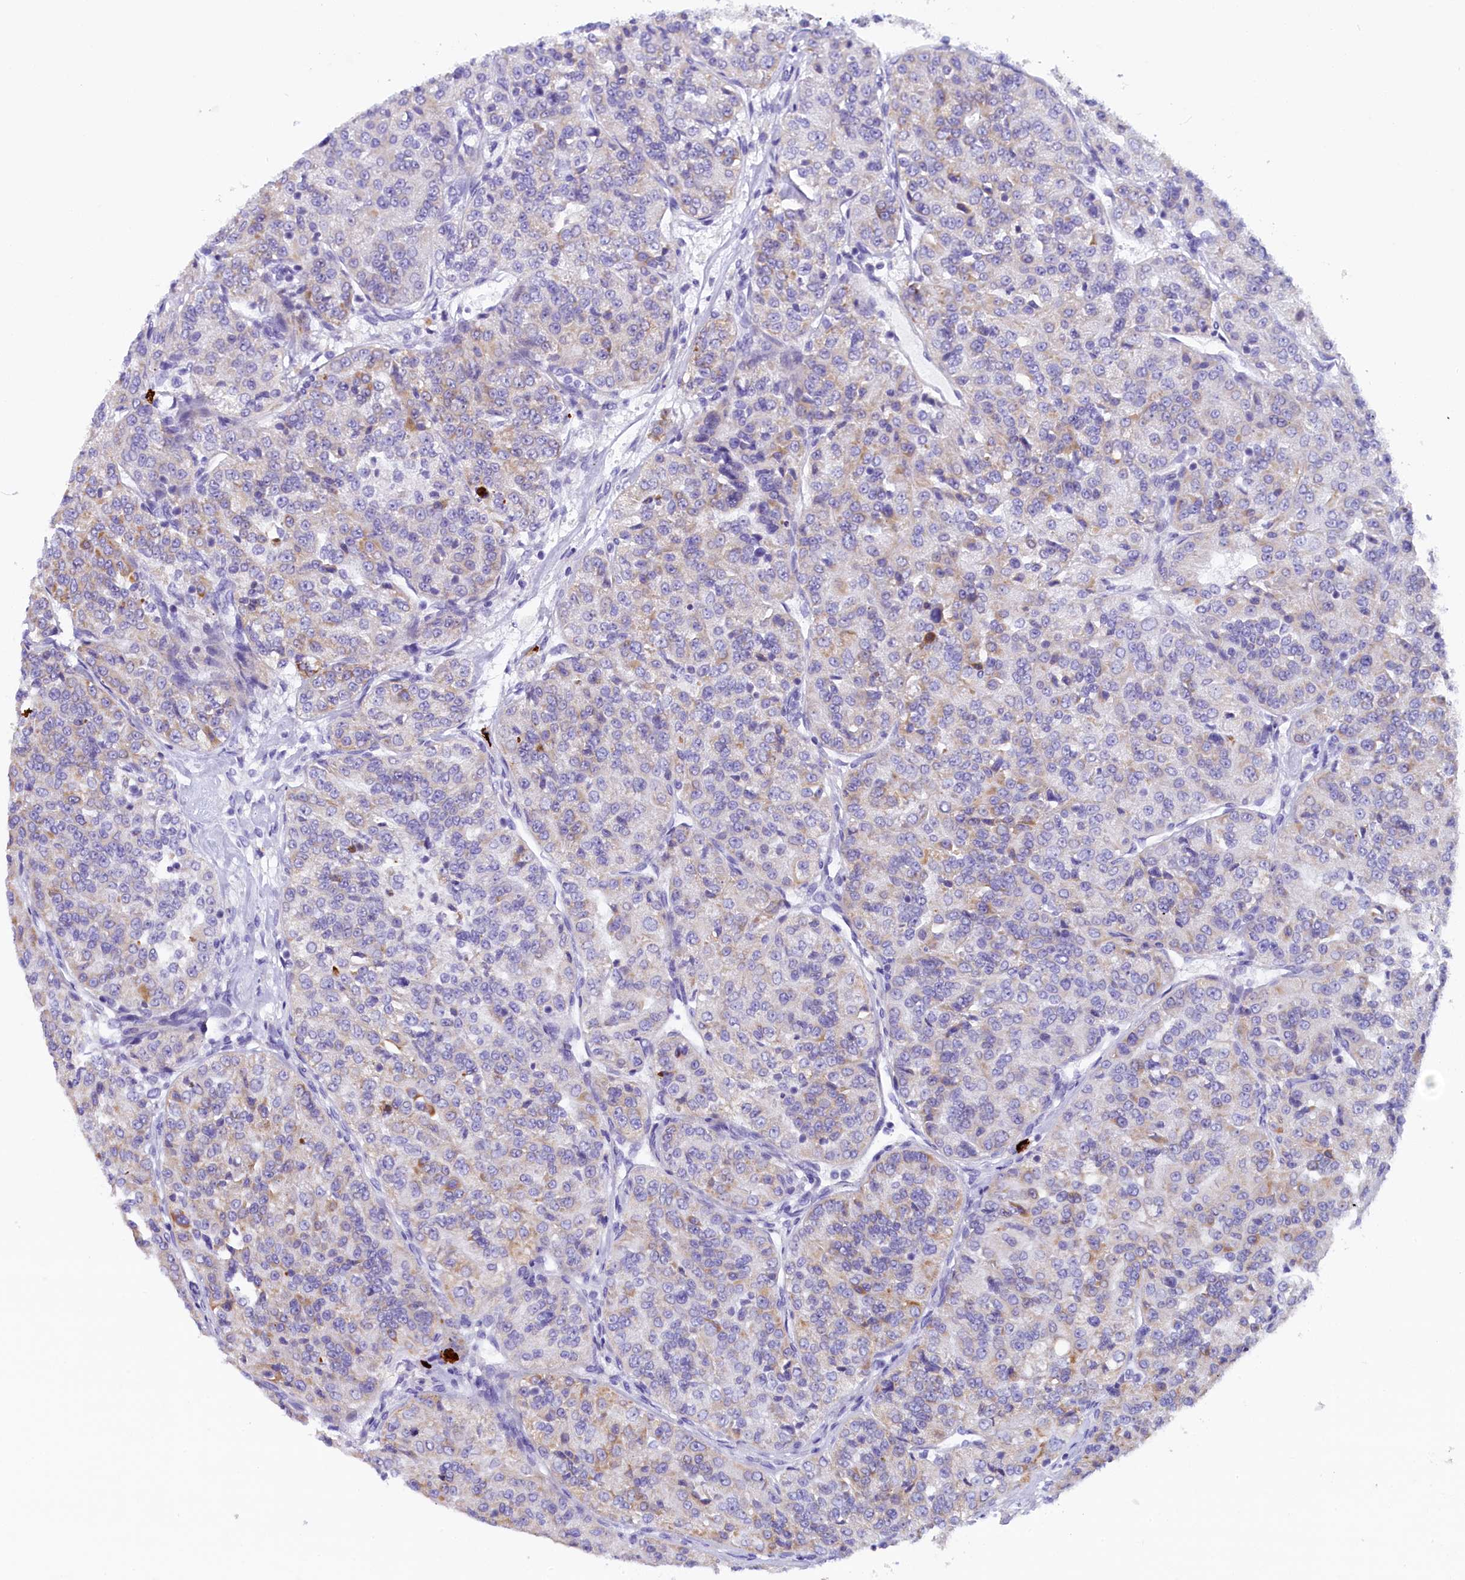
{"staining": {"intensity": "moderate", "quantity": "<25%", "location": "cytoplasmic/membranous"}, "tissue": "renal cancer", "cell_type": "Tumor cells", "image_type": "cancer", "snomed": [{"axis": "morphology", "description": "Adenocarcinoma, NOS"}, {"axis": "topography", "description": "Kidney"}], "caption": "This histopathology image shows IHC staining of human renal cancer, with low moderate cytoplasmic/membranous expression in approximately <25% of tumor cells.", "gene": "RTTN", "patient": {"sex": "female", "age": 63}}